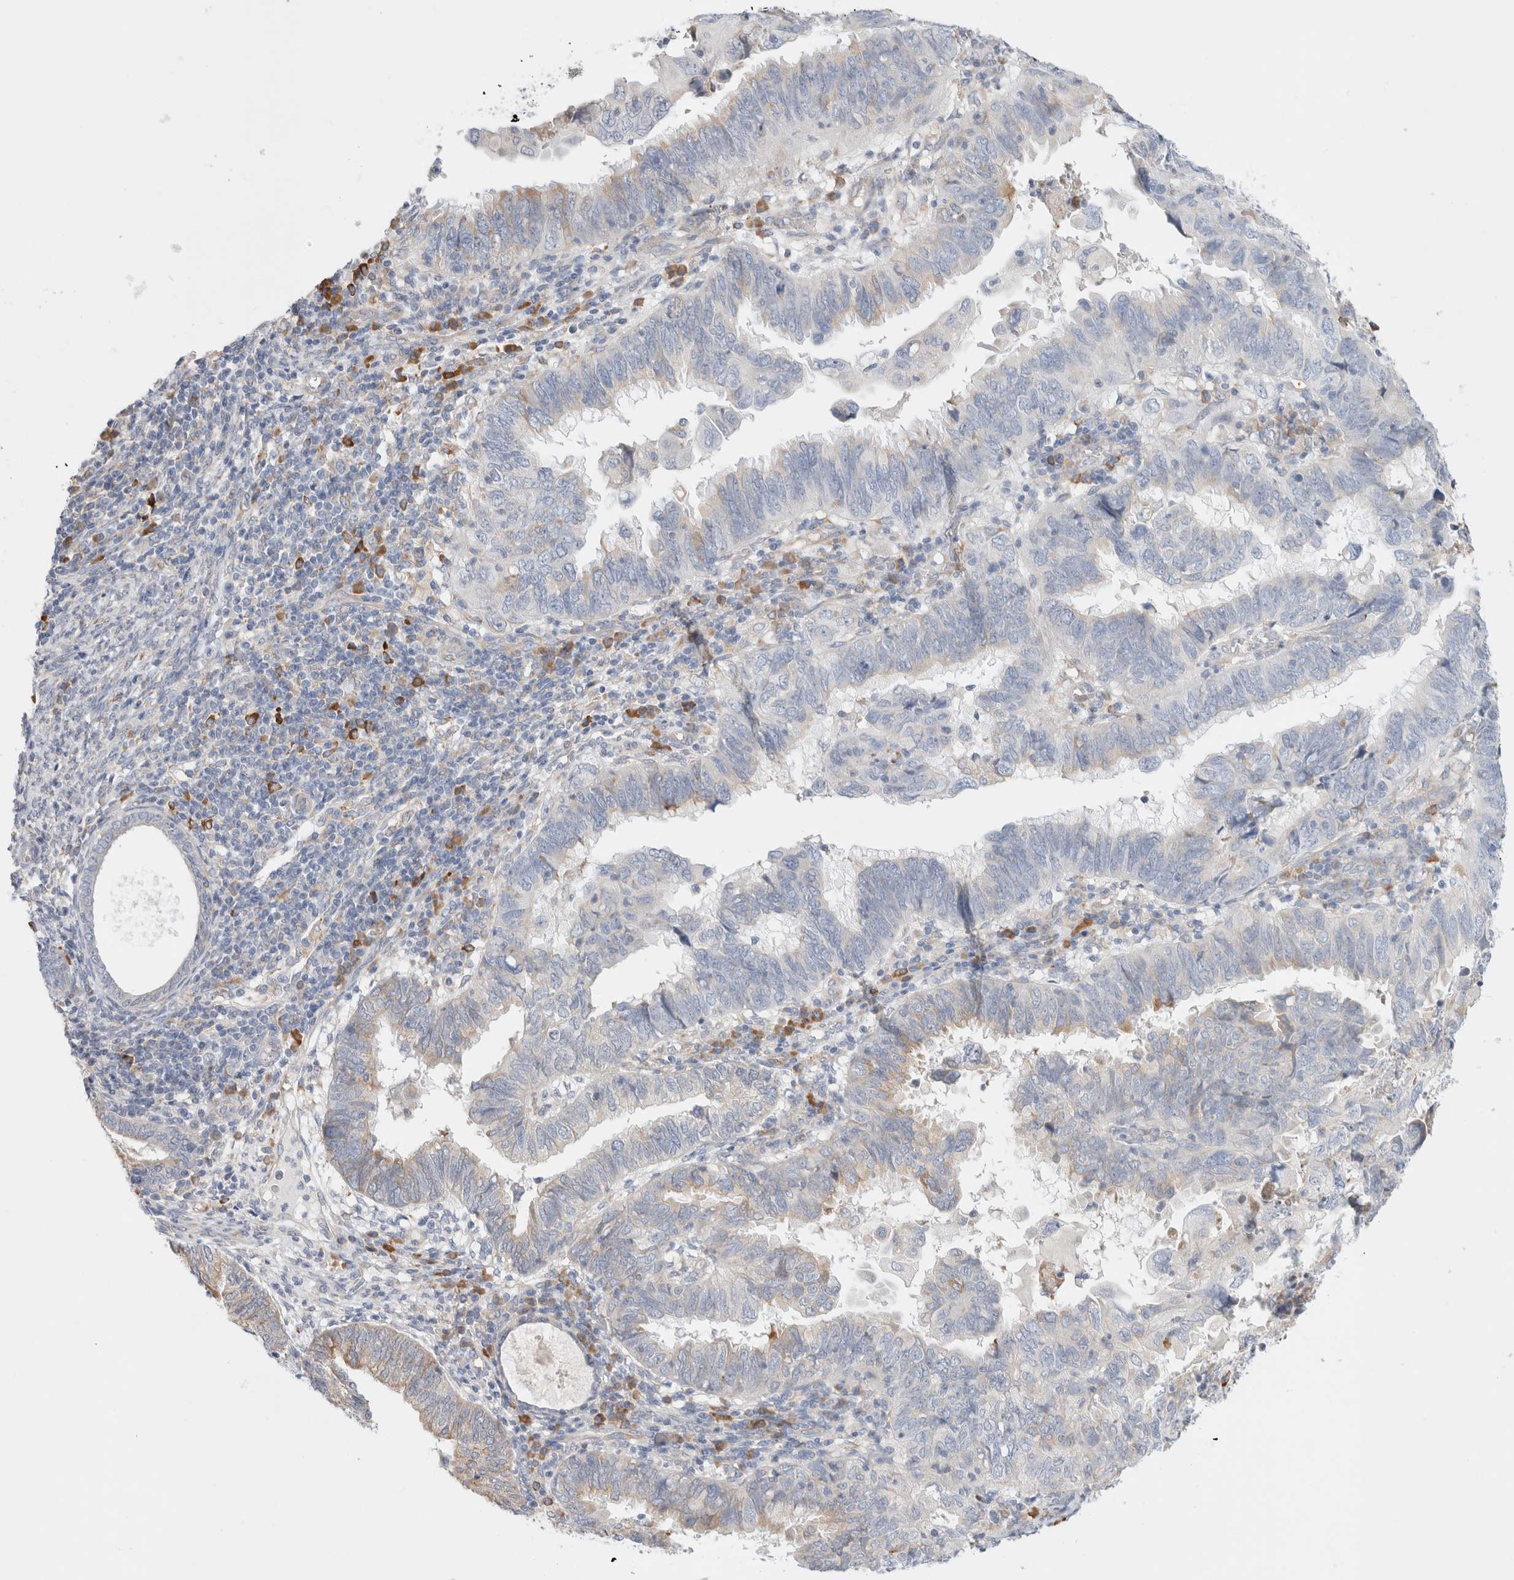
{"staining": {"intensity": "weak", "quantity": "<25%", "location": "cytoplasmic/membranous"}, "tissue": "endometrial cancer", "cell_type": "Tumor cells", "image_type": "cancer", "snomed": [{"axis": "morphology", "description": "Adenocarcinoma, NOS"}, {"axis": "topography", "description": "Uterus"}], "caption": "Adenocarcinoma (endometrial) was stained to show a protein in brown. There is no significant staining in tumor cells.", "gene": "CSK", "patient": {"sex": "female", "age": 77}}